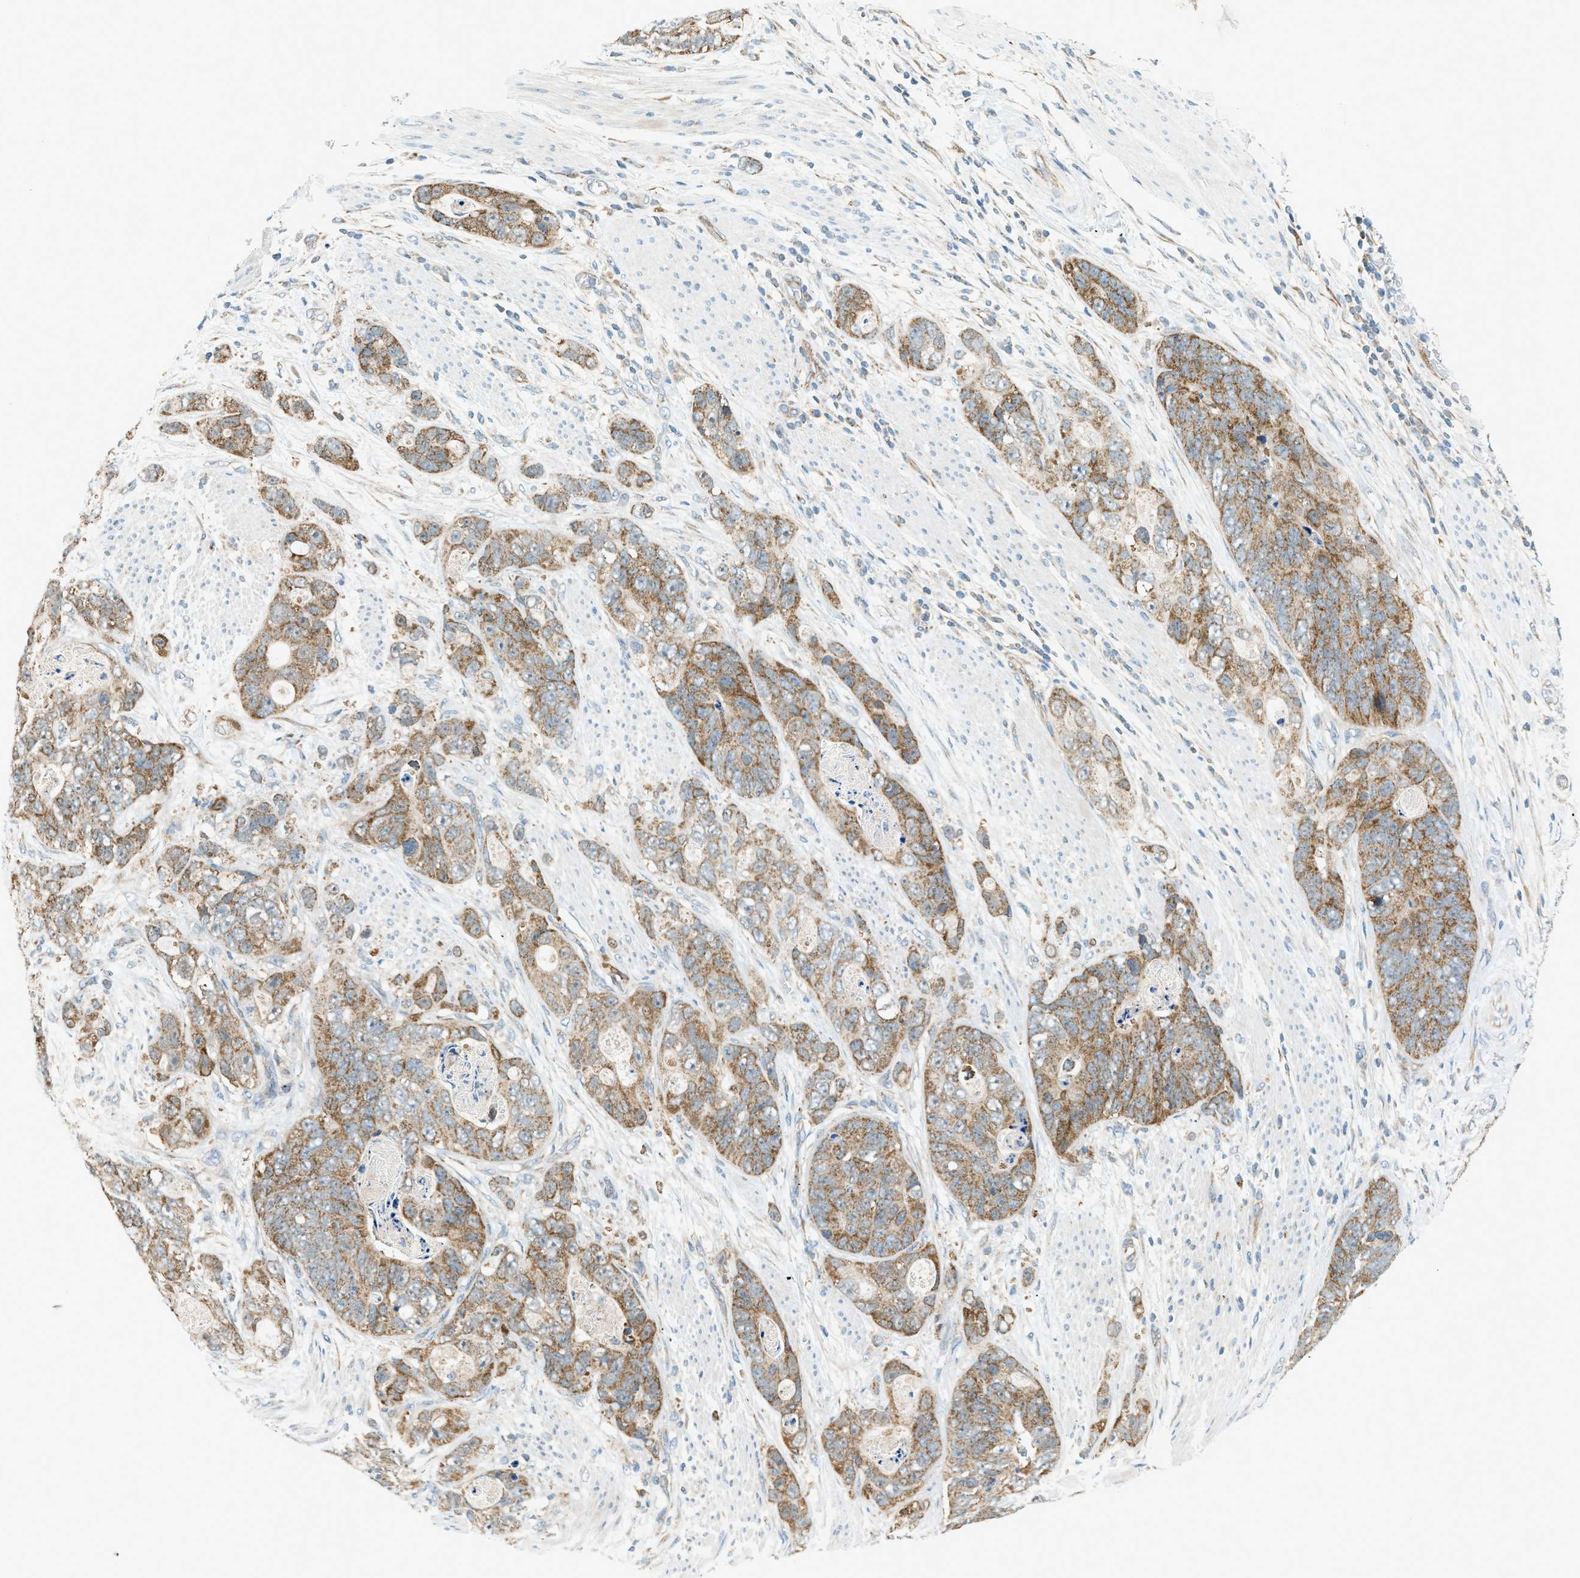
{"staining": {"intensity": "moderate", "quantity": "25%-75%", "location": "cytoplasmic/membranous"}, "tissue": "stomach cancer", "cell_type": "Tumor cells", "image_type": "cancer", "snomed": [{"axis": "morphology", "description": "Adenocarcinoma, NOS"}, {"axis": "topography", "description": "Stomach"}], "caption": "Tumor cells show medium levels of moderate cytoplasmic/membranous expression in about 25%-75% of cells in human adenocarcinoma (stomach). The staining was performed using DAB, with brown indicating positive protein expression. Nuclei are stained blue with hematoxylin.", "gene": "PIGG", "patient": {"sex": "female", "age": 89}}